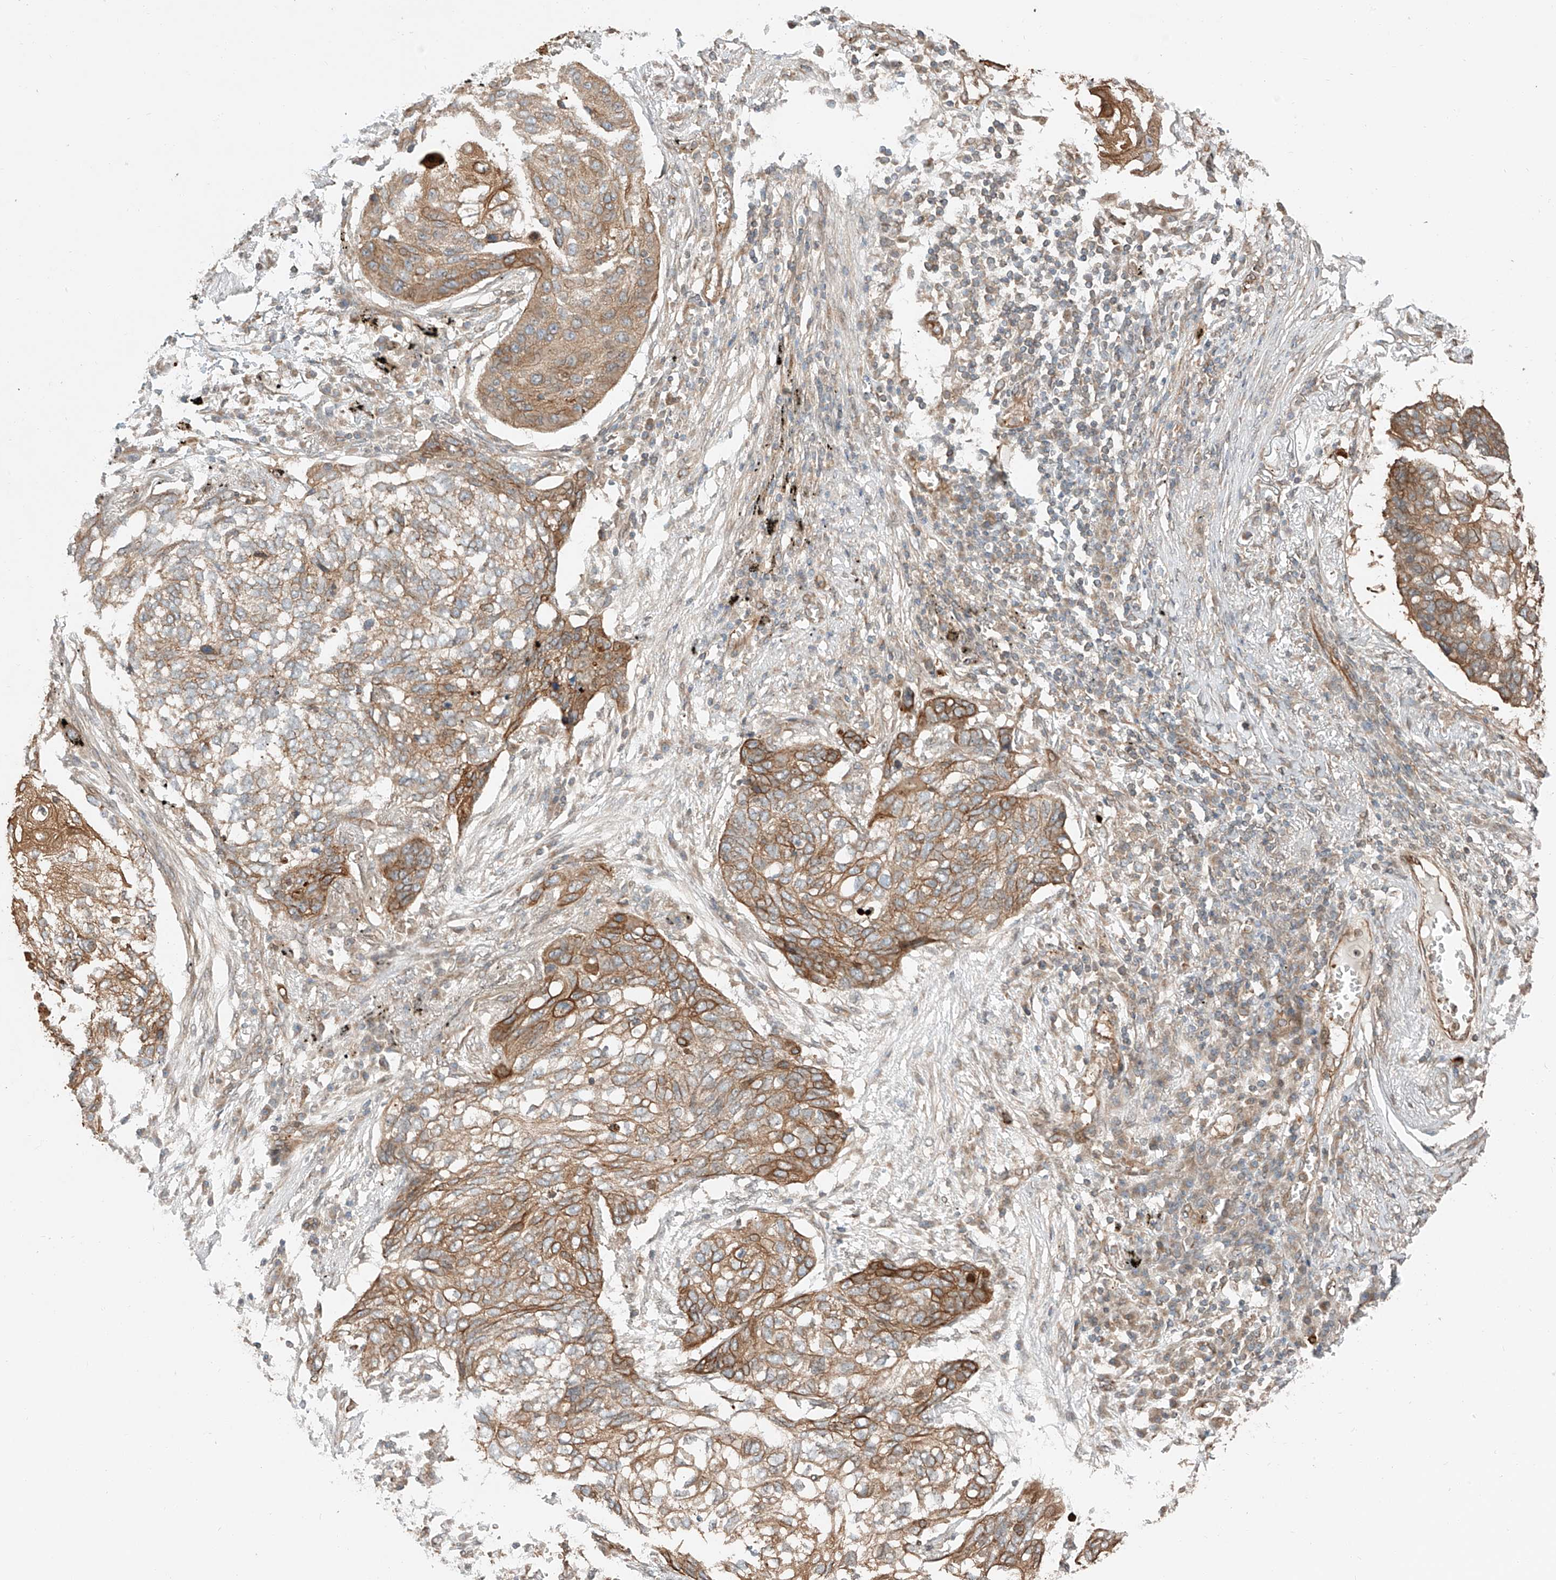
{"staining": {"intensity": "moderate", "quantity": ">75%", "location": "cytoplasmic/membranous"}, "tissue": "lung cancer", "cell_type": "Tumor cells", "image_type": "cancer", "snomed": [{"axis": "morphology", "description": "Squamous cell carcinoma, NOS"}, {"axis": "topography", "description": "Lung"}], "caption": "Protein expression analysis of human lung cancer (squamous cell carcinoma) reveals moderate cytoplasmic/membranous expression in about >75% of tumor cells.", "gene": "CEP162", "patient": {"sex": "female", "age": 63}}